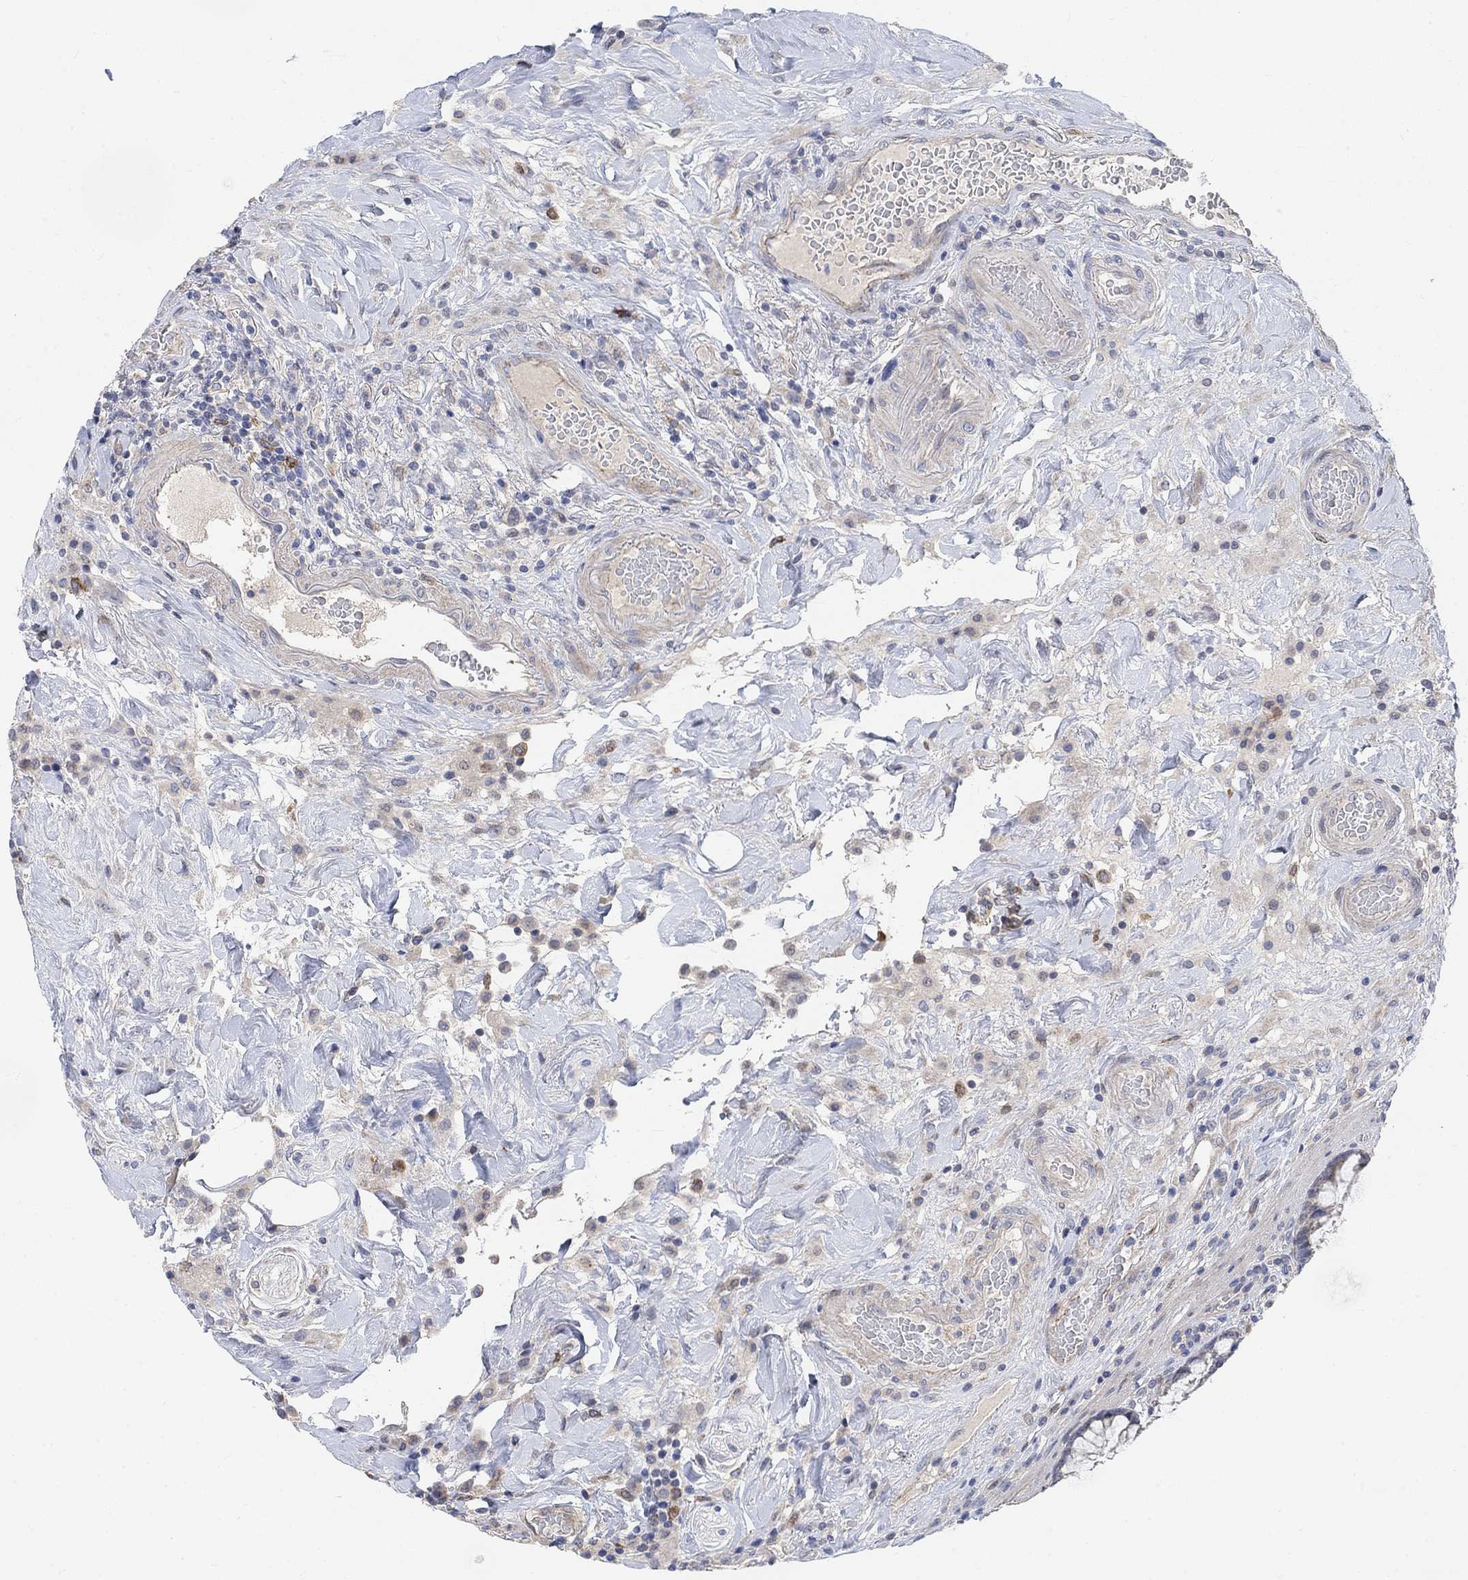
{"staining": {"intensity": "weak", "quantity": "25%-75%", "location": "cytoplasmic/membranous"}, "tissue": "colorectal cancer", "cell_type": "Tumor cells", "image_type": "cancer", "snomed": [{"axis": "morphology", "description": "Adenocarcinoma, NOS"}, {"axis": "topography", "description": "Colon"}], "caption": "Tumor cells reveal weak cytoplasmic/membranous positivity in approximately 25%-75% of cells in colorectal adenocarcinoma.", "gene": "HCRTR1", "patient": {"sex": "female", "age": 69}}